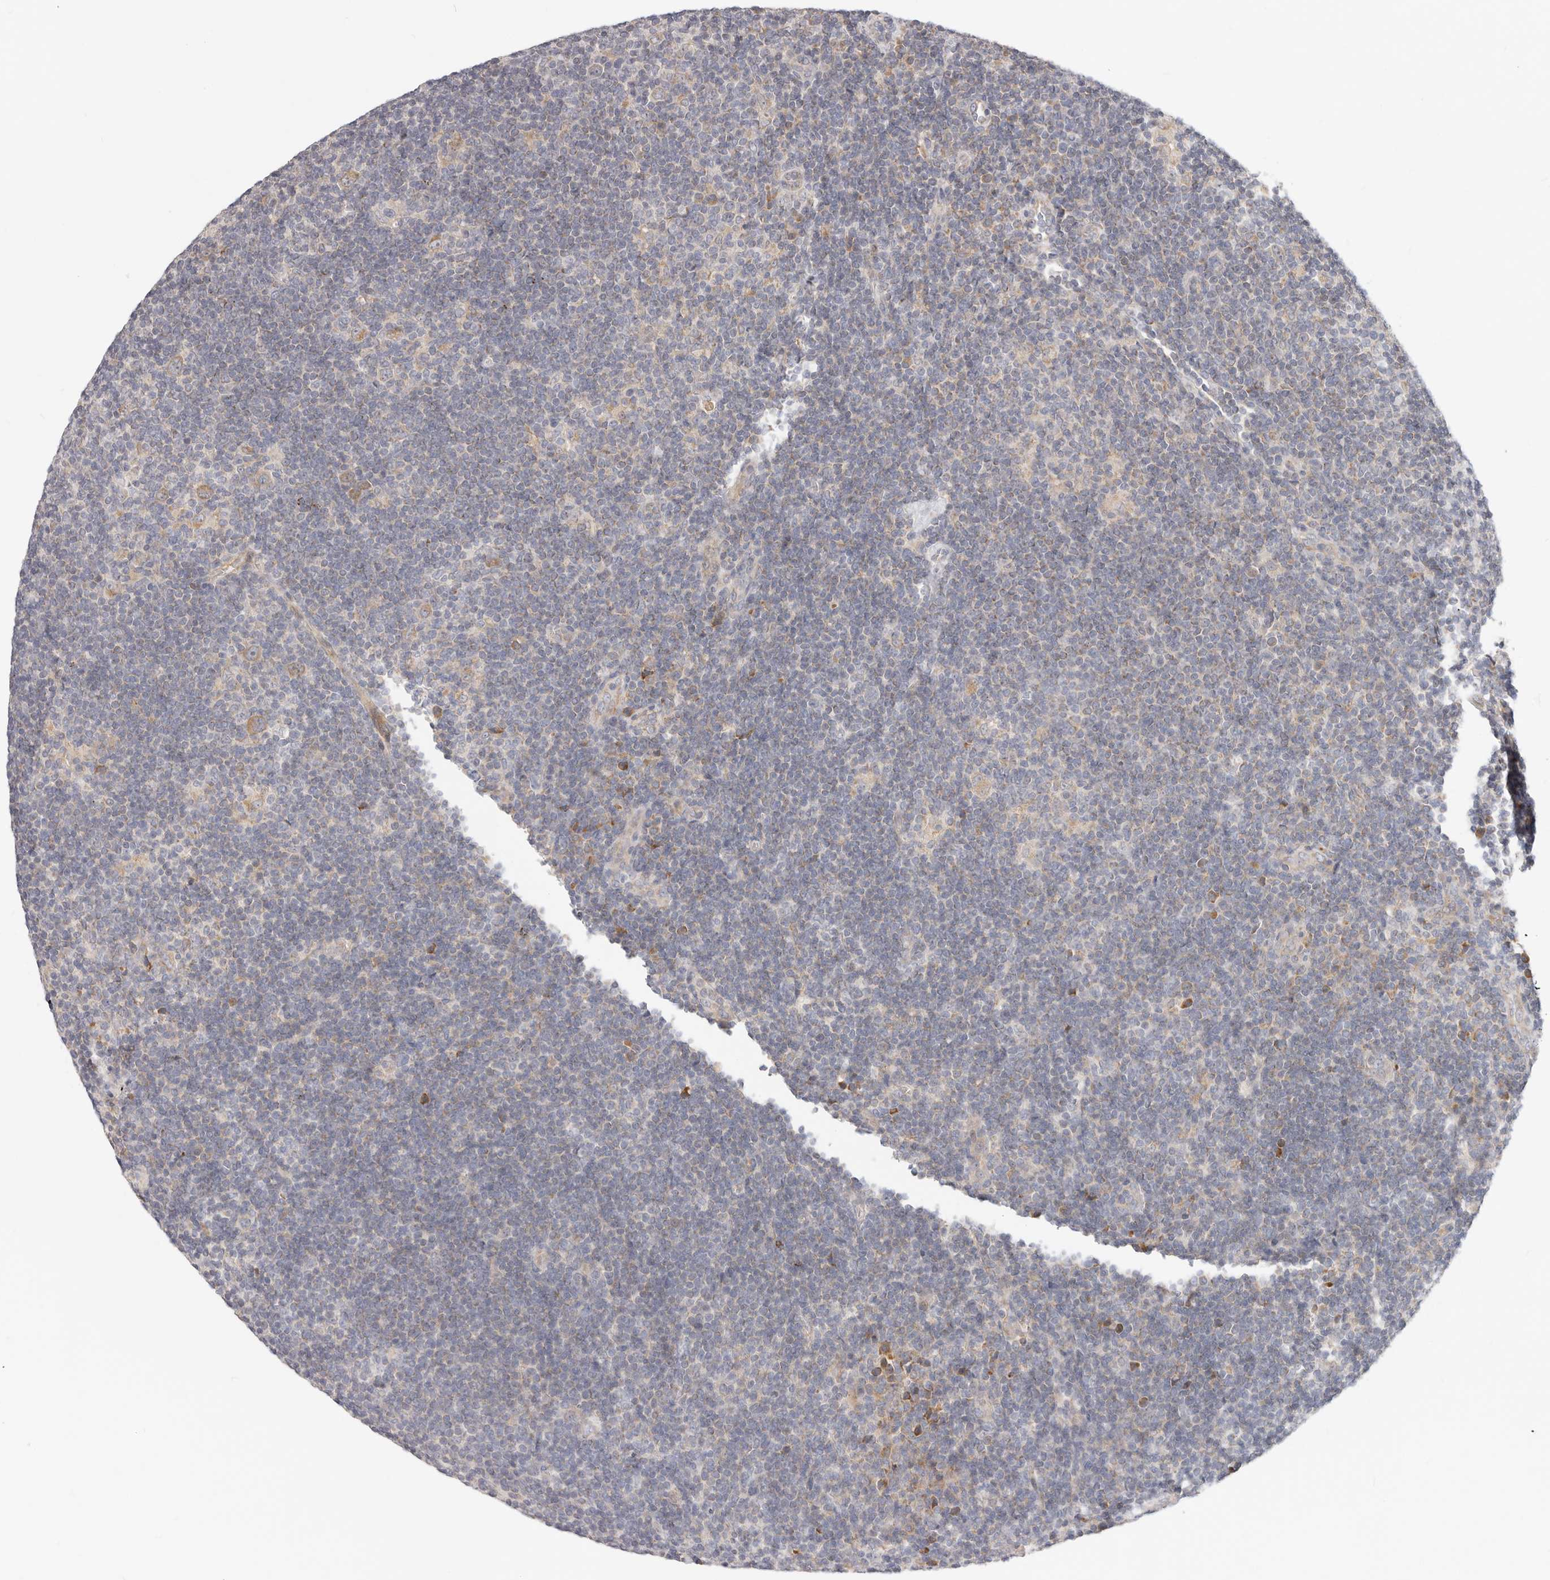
{"staining": {"intensity": "weak", "quantity": "25%-75%", "location": "cytoplasmic/membranous"}, "tissue": "lymphoma", "cell_type": "Tumor cells", "image_type": "cancer", "snomed": [{"axis": "morphology", "description": "Hodgkin's disease, NOS"}, {"axis": "topography", "description": "Lymph node"}], "caption": "Hodgkin's disease was stained to show a protein in brown. There is low levels of weak cytoplasmic/membranous staining in approximately 25%-75% of tumor cells.", "gene": "TFB2M", "patient": {"sex": "female", "age": 57}}